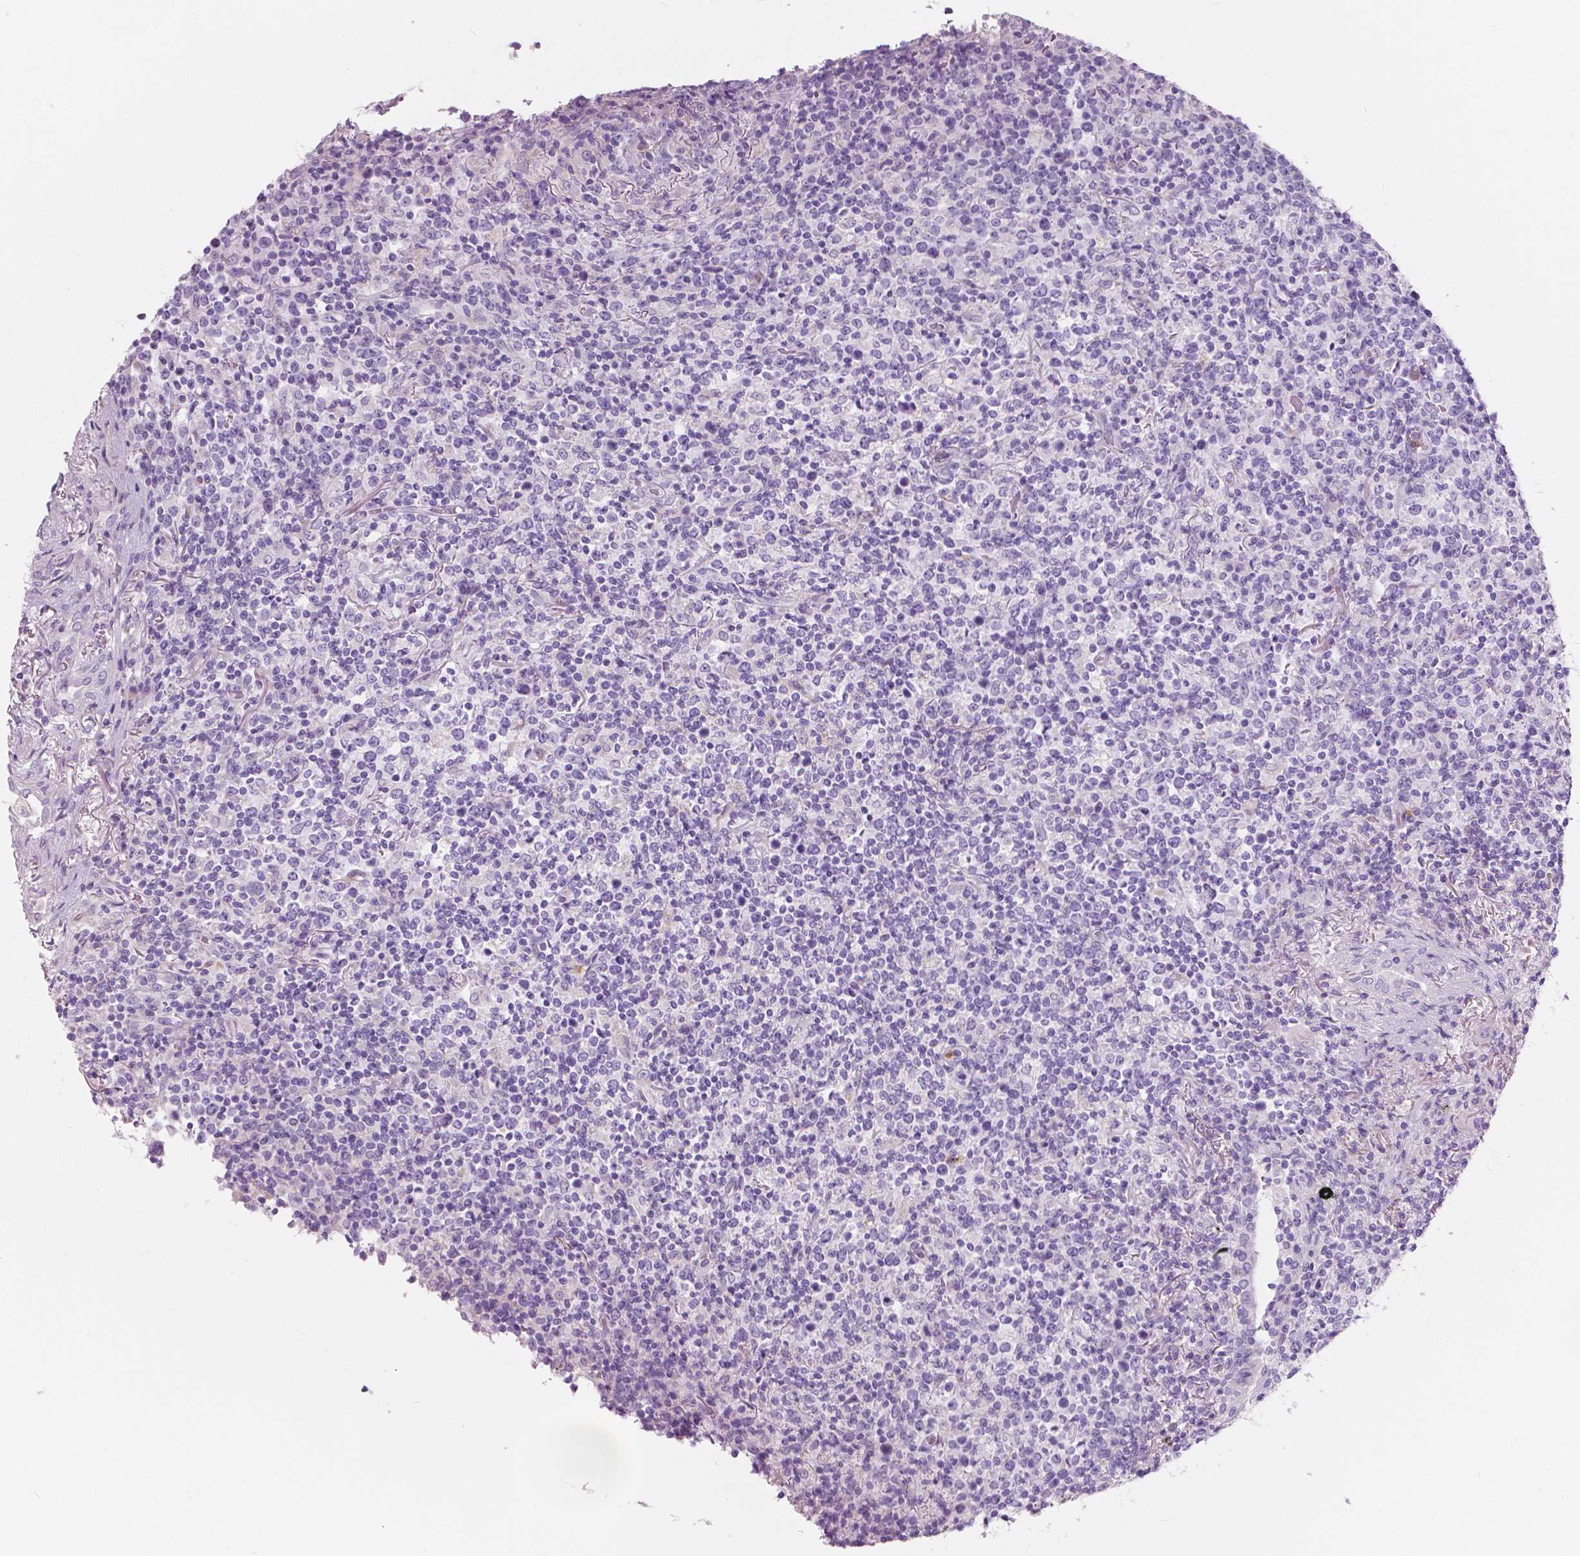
{"staining": {"intensity": "negative", "quantity": "none", "location": "none"}, "tissue": "lymphoma", "cell_type": "Tumor cells", "image_type": "cancer", "snomed": [{"axis": "morphology", "description": "Malignant lymphoma, non-Hodgkin's type, High grade"}, {"axis": "topography", "description": "Lung"}], "caption": "IHC image of human malignant lymphoma, non-Hodgkin's type (high-grade) stained for a protein (brown), which displays no positivity in tumor cells.", "gene": "CXCR2", "patient": {"sex": "male", "age": 79}}